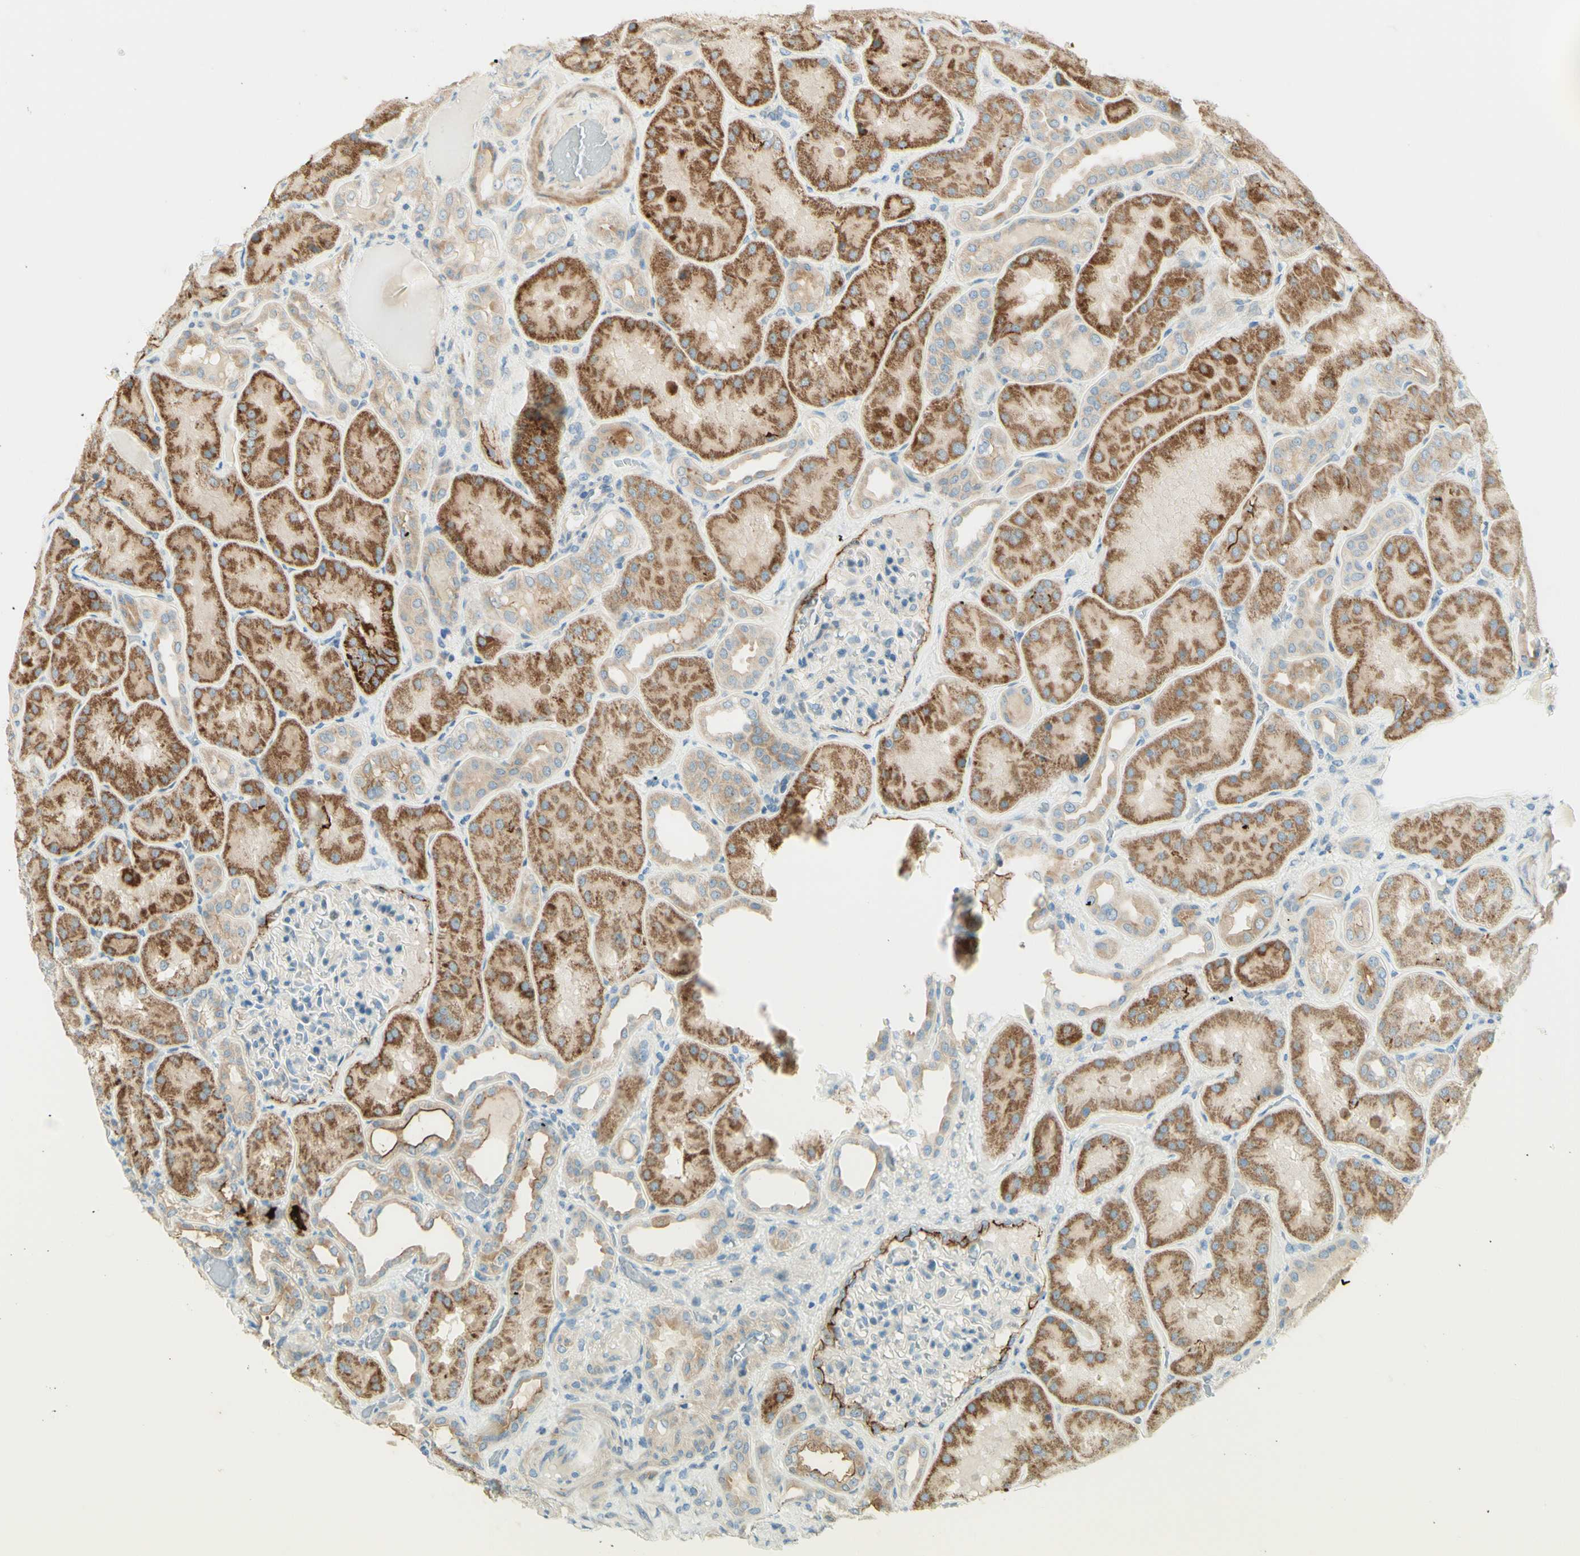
{"staining": {"intensity": "strong", "quantity": "<25%", "location": "cytoplasmic/membranous"}, "tissue": "kidney", "cell_type": "Cells in glomeruli", "image_type": "normal", "snomed": [{"axis": "morphology", "description": "Normal tissue, NOS"}, {"axis": "topography", "description": "Kidney"}], "caption": "Brown immunohistochemical staining in normal kidney shows strong cytoplasmic/membranous positivity in about <25% of cells in glomeruli. (Stains: DAB in brown, nuclei in blue, Microscopy: brightfield microscopy at high magnification).", "gene": "PROM1", "patient": {"sex": "female", "age": 56}}